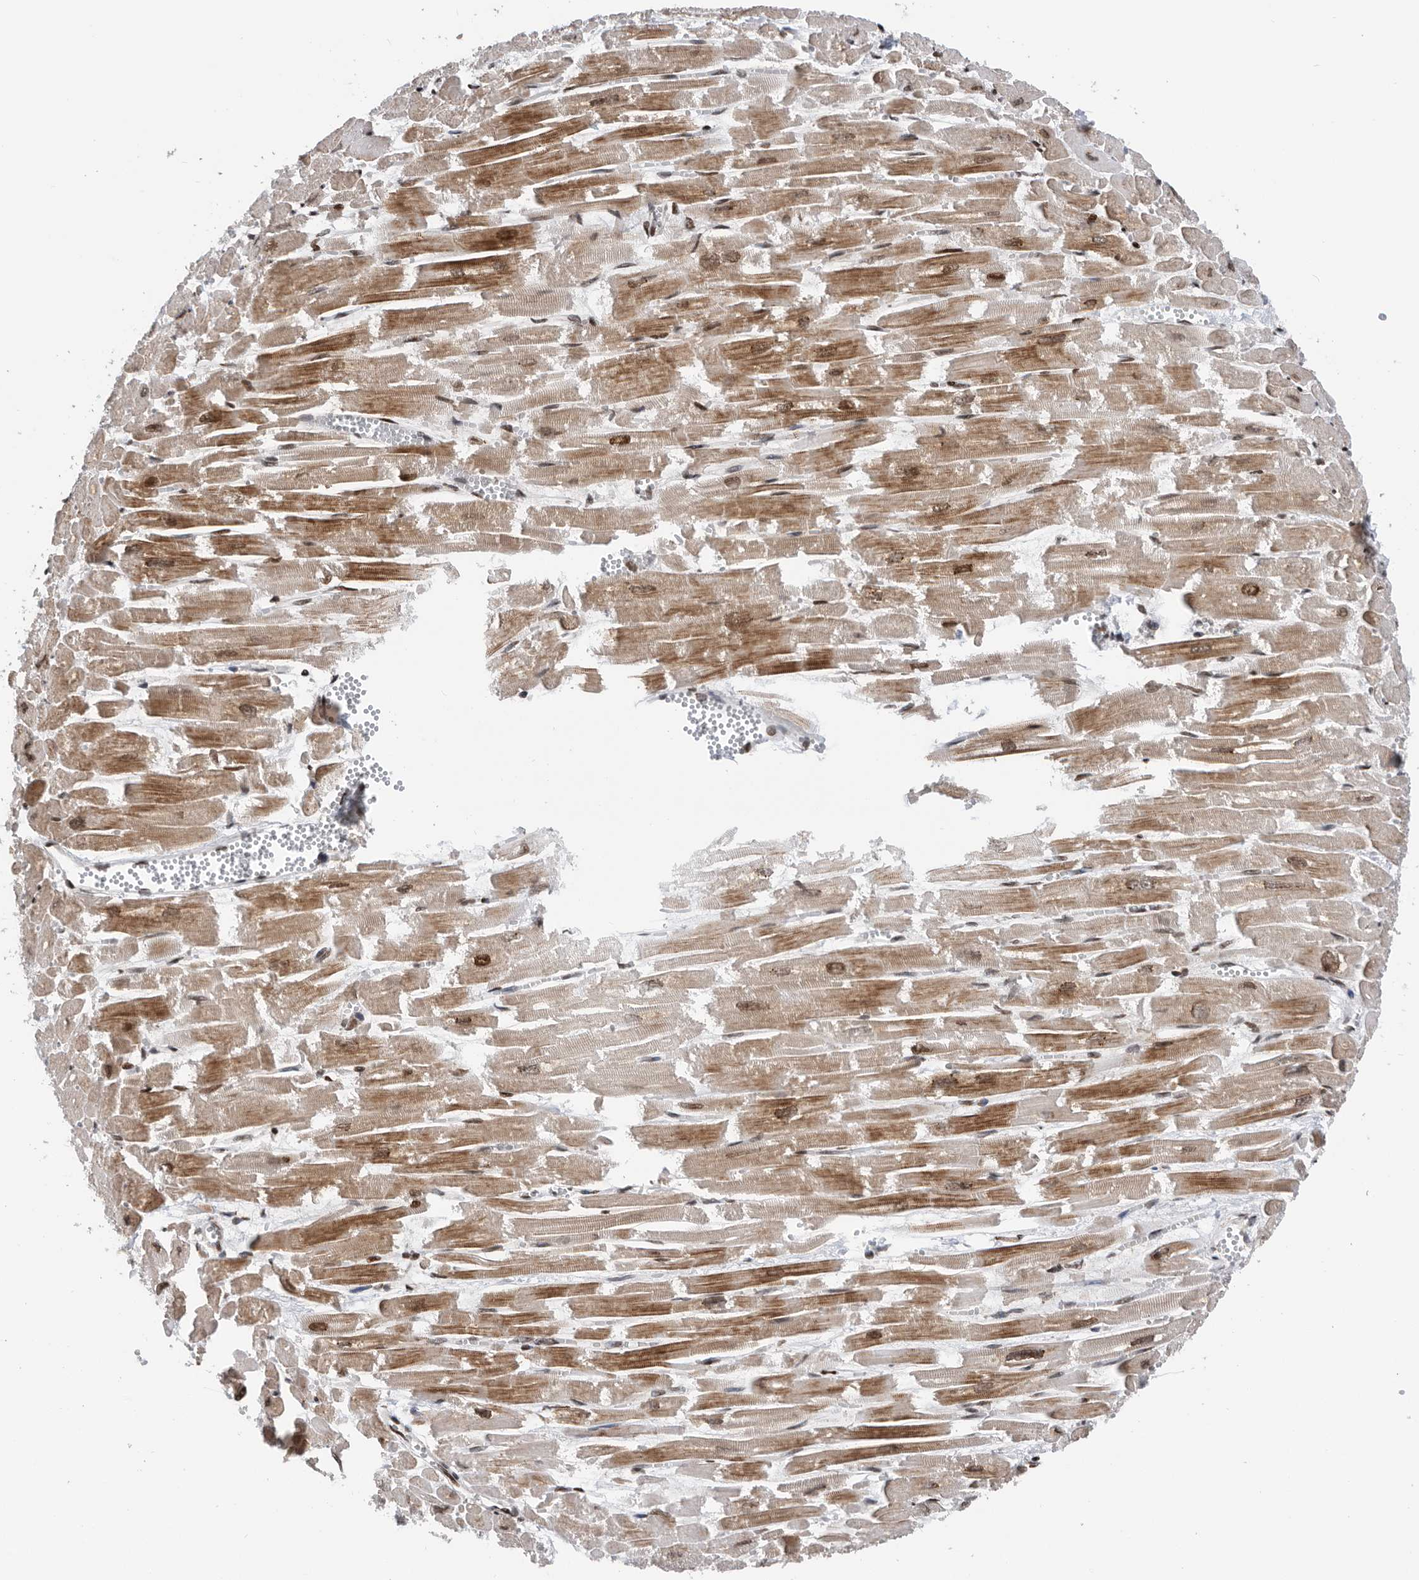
{"staining": {"intensity": "moderate", "quantity": "25%-75%", "location": "cytoplasmic/membranous,nuclear"}, "tissue": "heart muscle", "cell_type": "Cardiomyocytes", "image_type": "normal", "snomed": [{"axis": "morphology", "description": "Normal tissue, NOS"}, {"axis": "topography", "description": "Heart"}], "caption": "Immunohistochemical staining of unremarkable human heart muscle displays 25%-75% levels of moderate cytoplasmic/membranous,nuclear protein expression in about 25%-75% of cardiomyocytes.", "gene": "SNRNP48", "patient": {"sex": "male", "age": 54}}